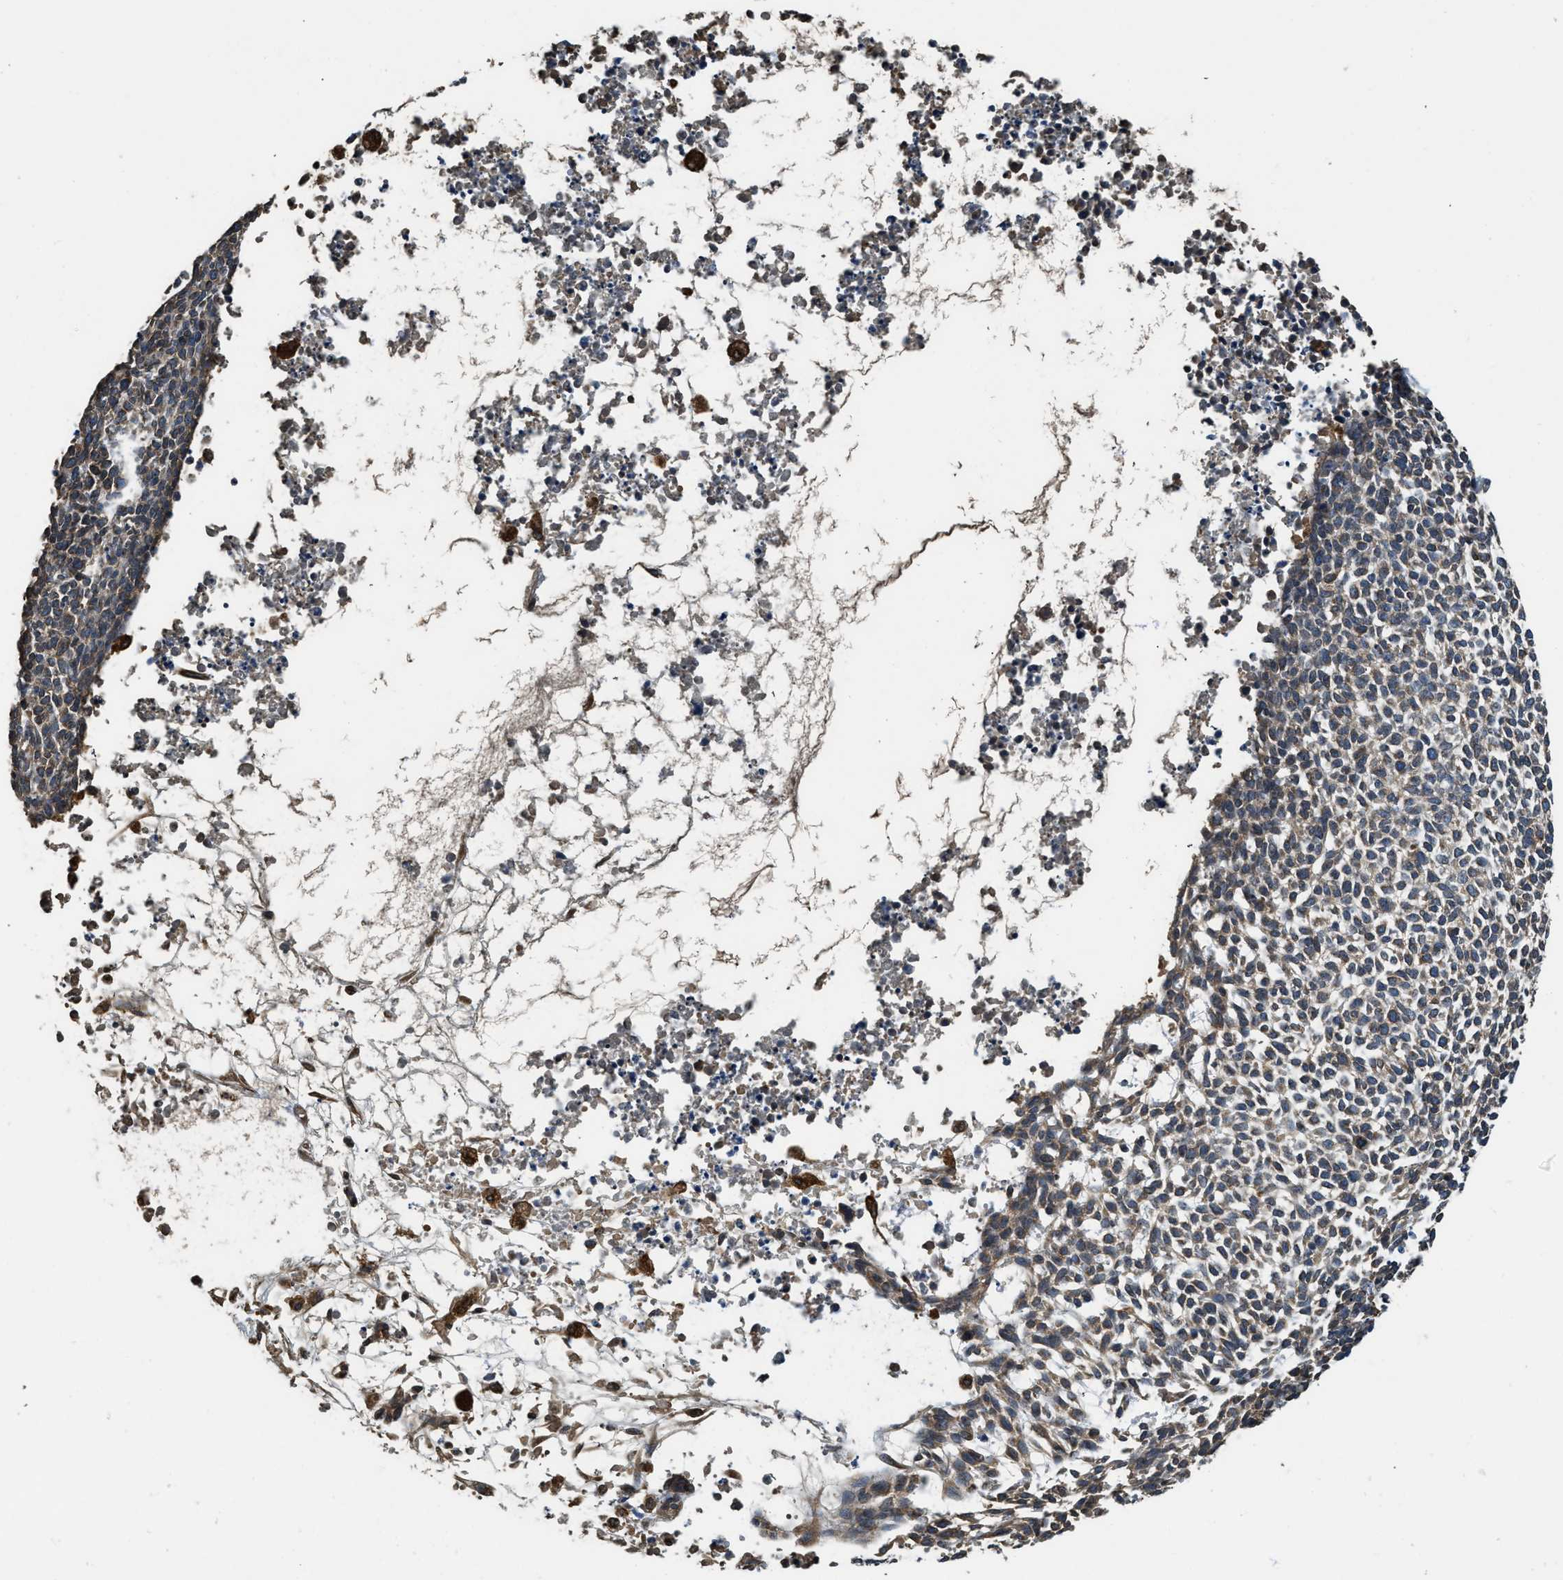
{"staining": {"intensity": "weak", "quantity": "25%-75%", "location": "cytoplasmic/membranous"}, "tissue": "skin cancer", "cell_type": "Tumor cells", "image_type": "cancer", "snomed": [{"axis": "morphology", "description": "Basal cell carcinoma"}, {"axis": "topography", "description": "Skin"}], "caption": "The photomicrograph shows staining of basal cell carcinoma (skin), revealing weak cytoplasmic/membranous protein expression (brown color) within tumor cells. (brown staining indicates protein expression, while blue staining denotes nuclei).", "gene": "BCAP31", "patient": {"sex": "female", "age": 84}}